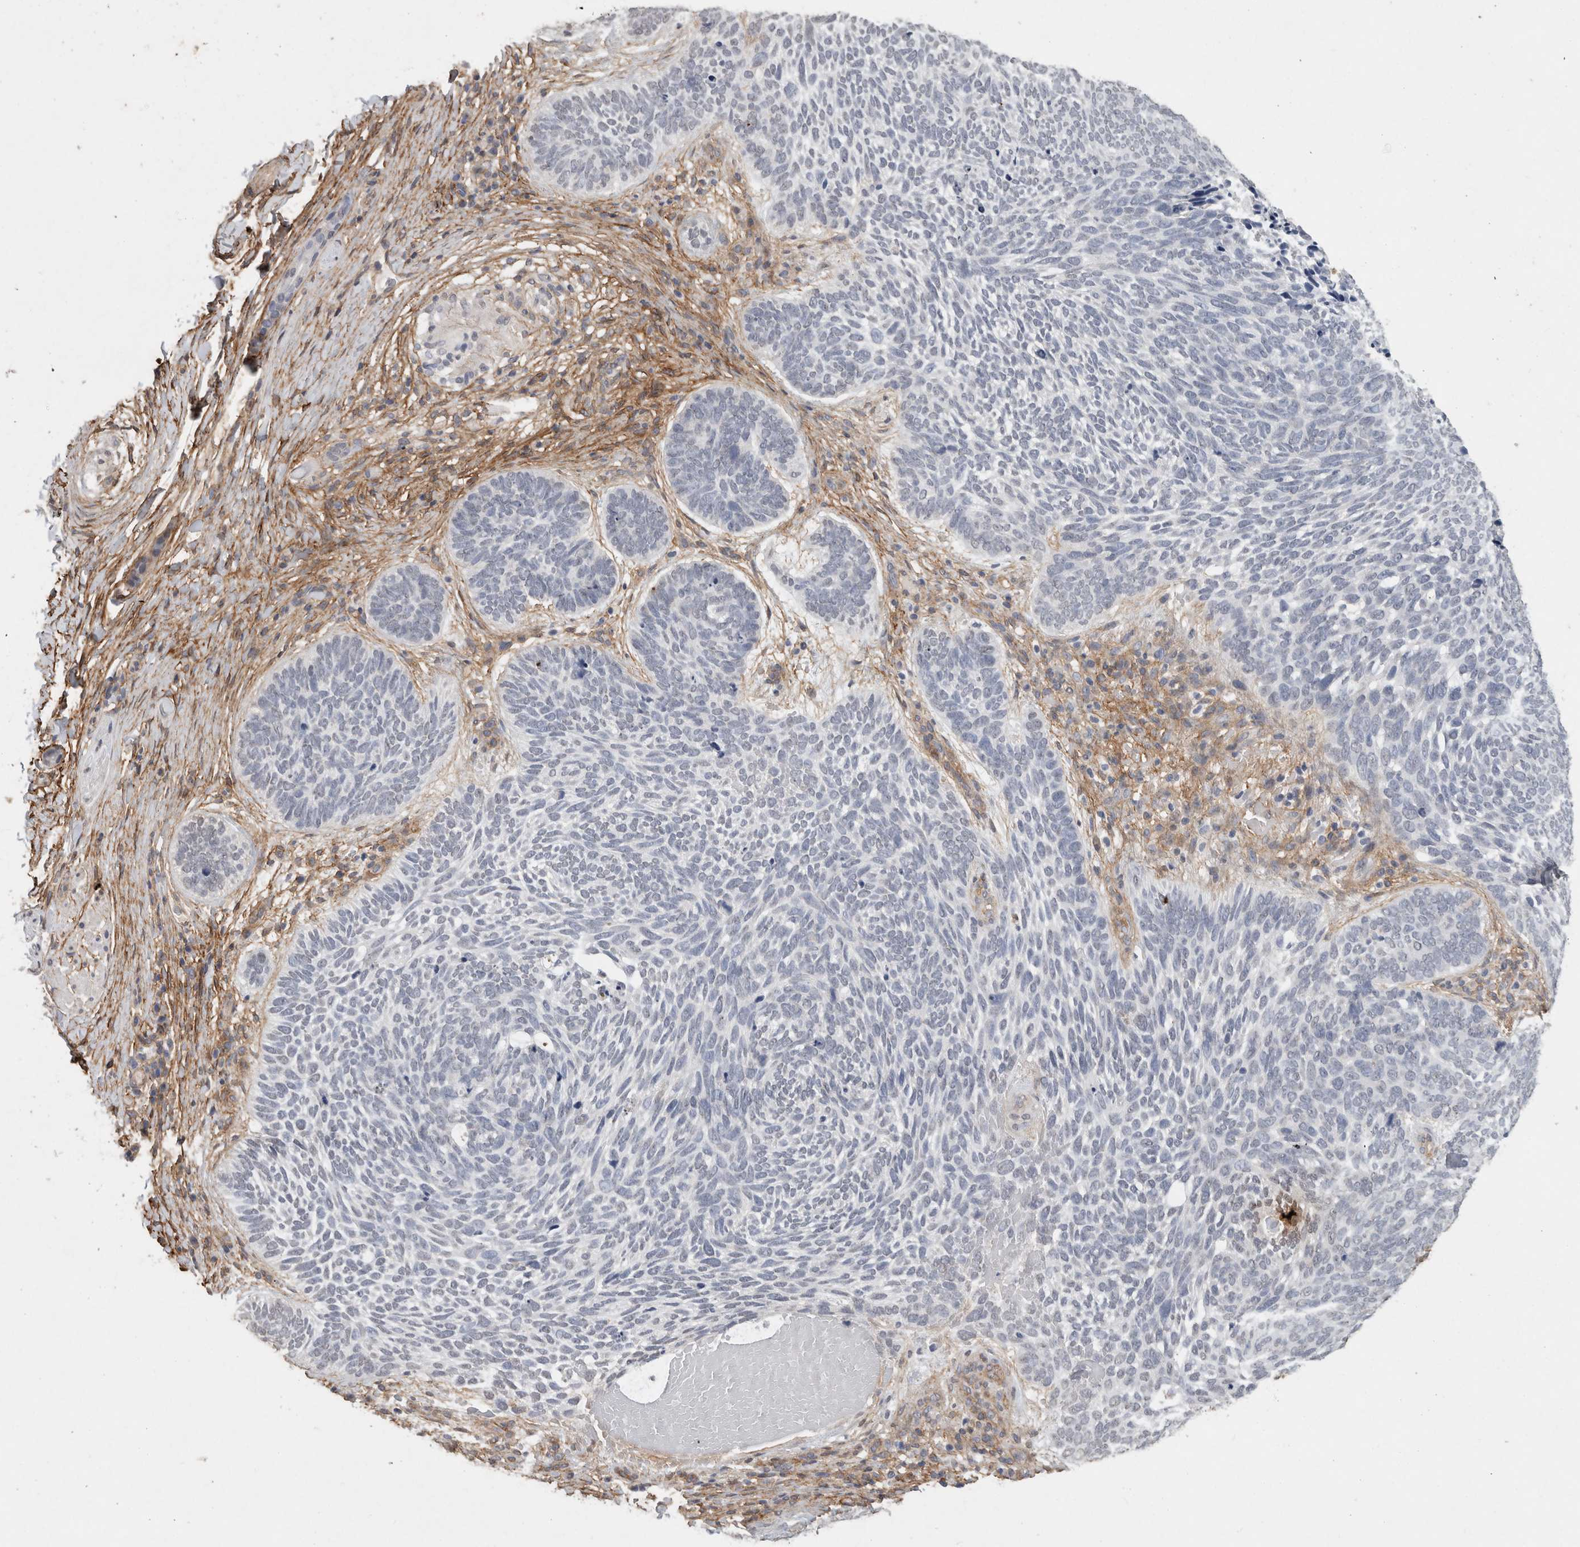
{"staining": {"intensity": "negative", "quantity": "none", "location": "none"}, "tissue": "skin cancer", "cell_type": "Tumor cells", "image_type": "cancer", "snomed": [{"axis": "morphology", "description": "Basal cell carcinoma"}, {"axis": "topography", "description": "Skin"}], "caption": "This is an immunohistochemistry (IHC) image of human skin cancer (basal cell carcinoma). There is no positivity in tumor cells.", "gene": "RECK", "patient": {"sex": "female", "age": 85}}